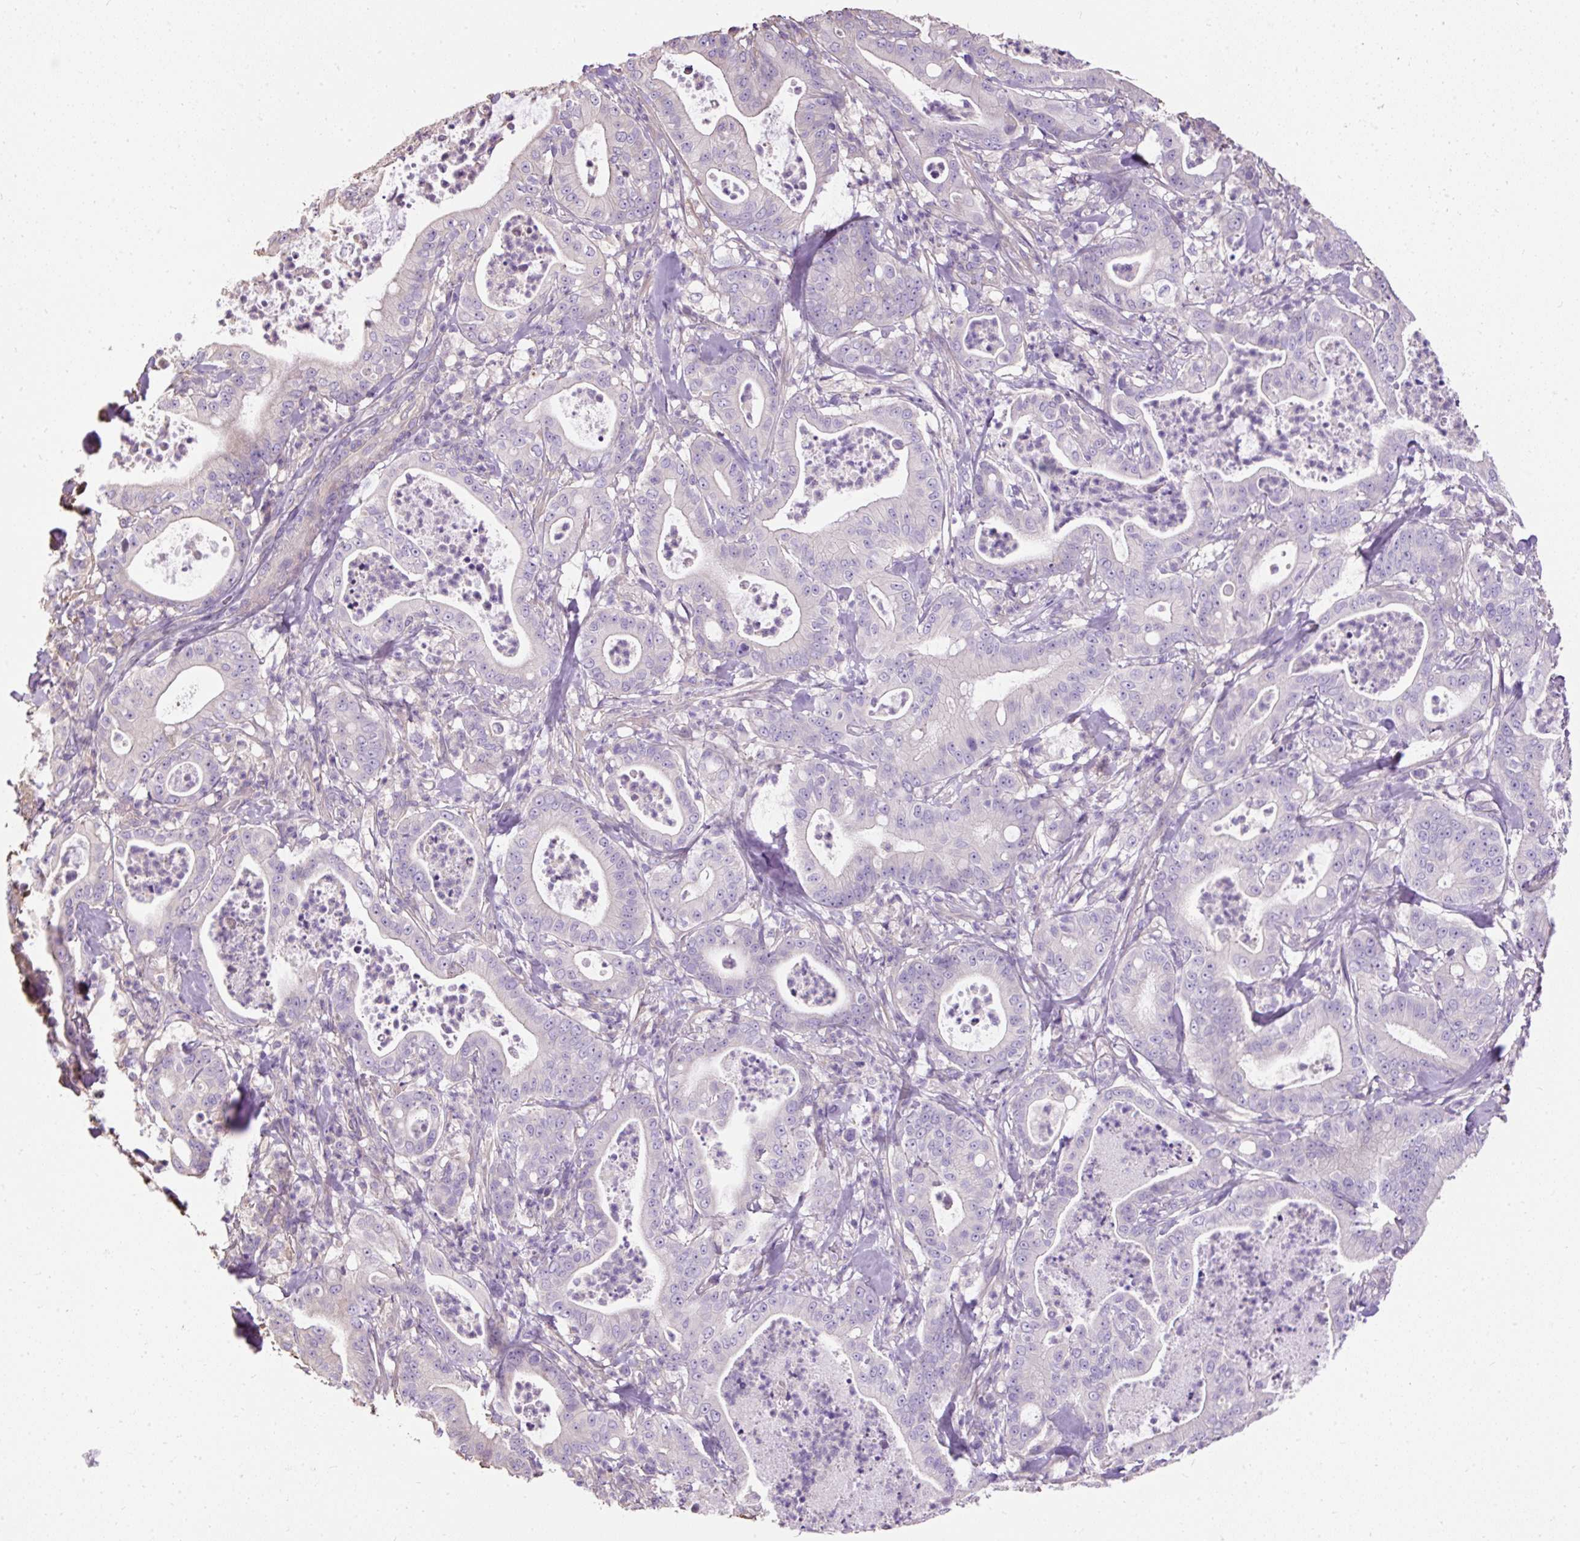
{"staining": {"intensity": "negative", "quantity": "none", "location": "none"}, "tissue": "pancreatic cancer", "cell_type": "Tumor cells", "image_type": "cancer", "snomed": [{"axis": "morphology", "description": "Adenocarcinoma, NOS"}, {"axis": "topography", "description": "Pancreas"}], "caption": "A micrograph of human pancreatic adenocarcinoma is negative for staining in tumor cells.", "gene": "PDIA2", "patient": {"sex": "male", "age": 71}}